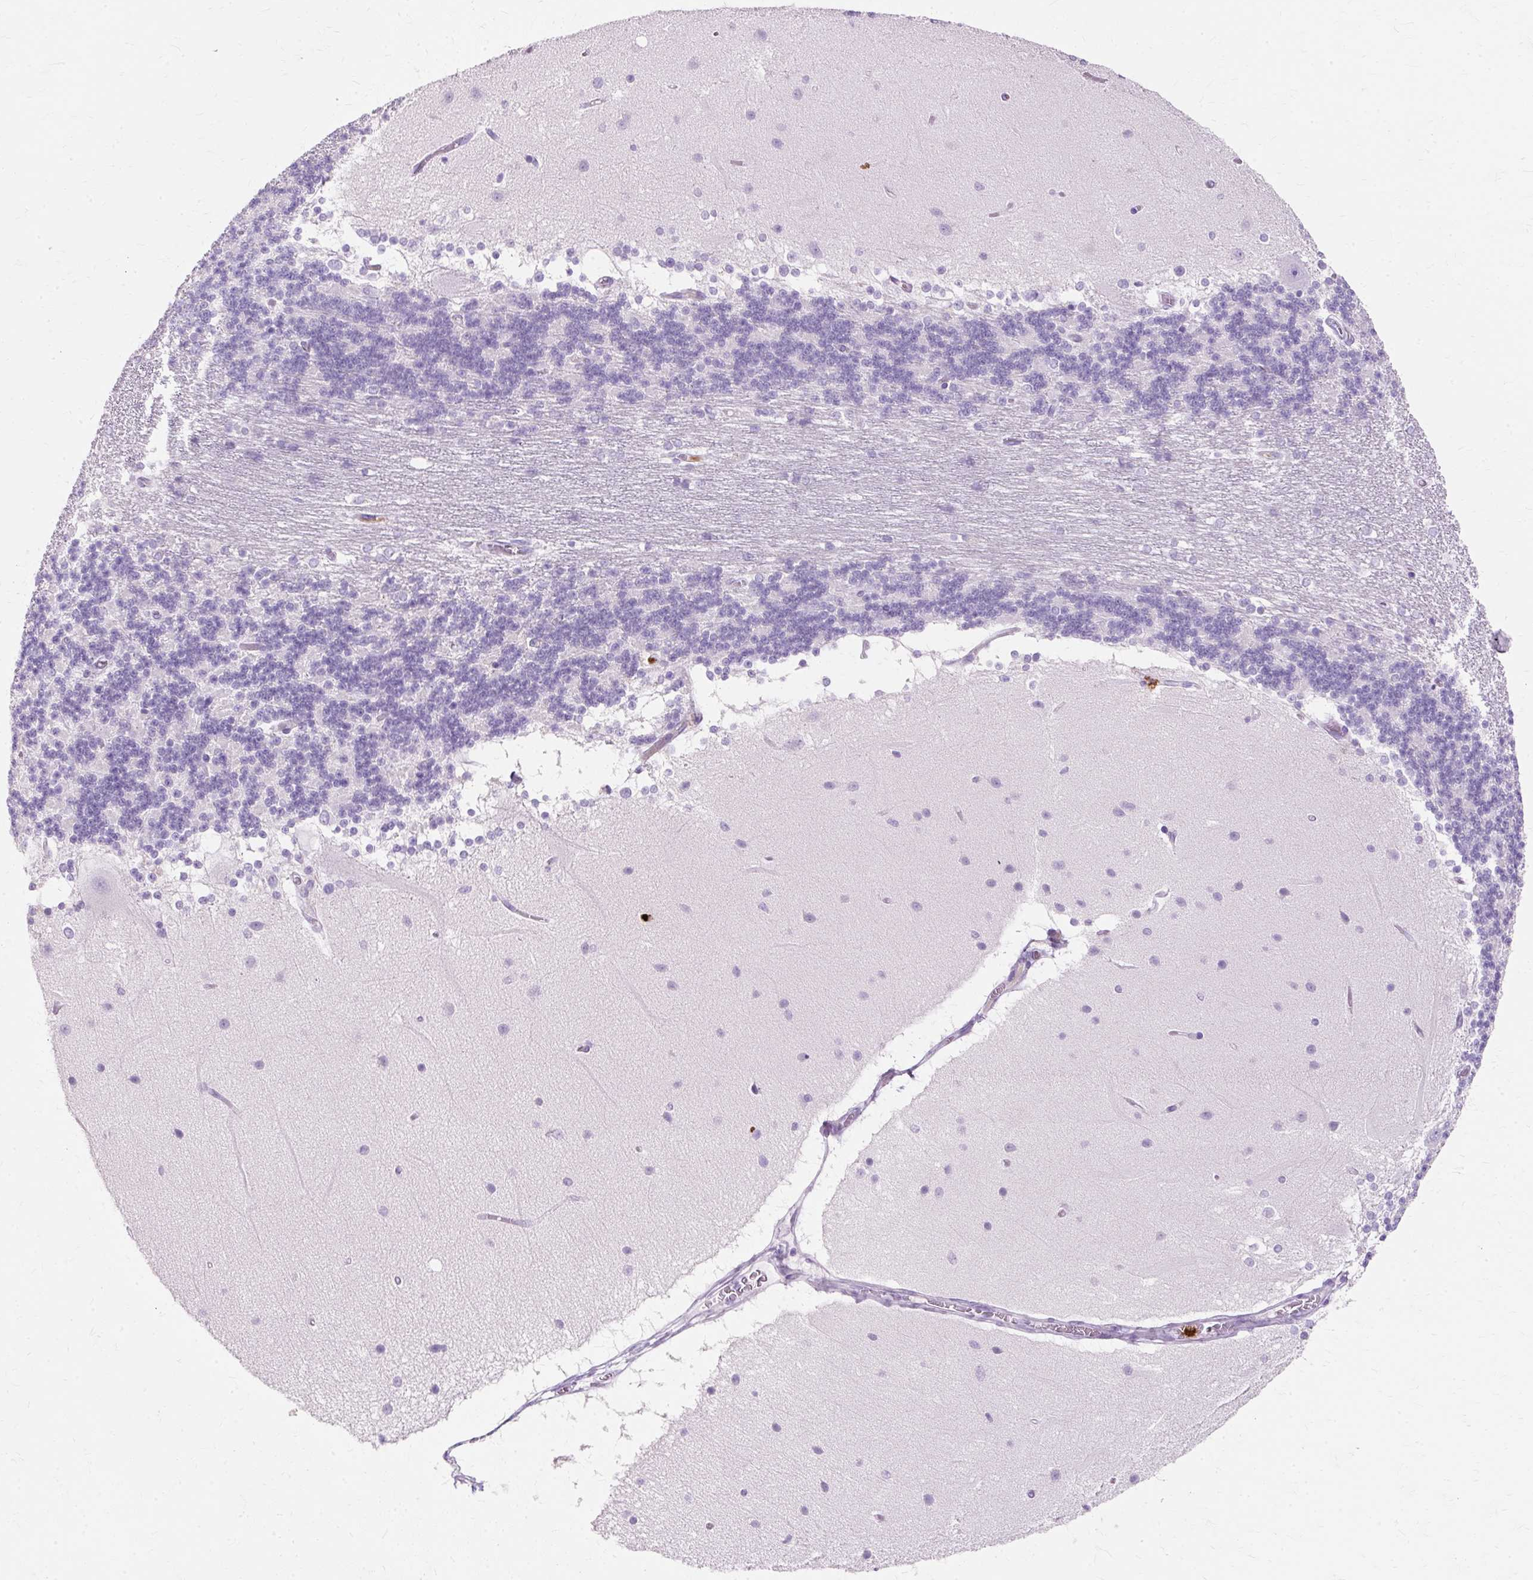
{"staining": {"intensity": "negative", "quantity": "none", "location": "none"}, "tissue": "cerebellum", "cell_type": "Cells in granular layer", "image_type": "normal", "snomed": [{"axis": "morphology", "description": "Normal tissue, NOS"}, {"axis": "topography", "description": "Cerebellum"}], "caption": "Immunohistochemical staining of benign cerebellum demonstrates no significant staining in cells in granular layer.", "gene": "DEFA1B", "patient": {"sex": "female", "age": 54}}